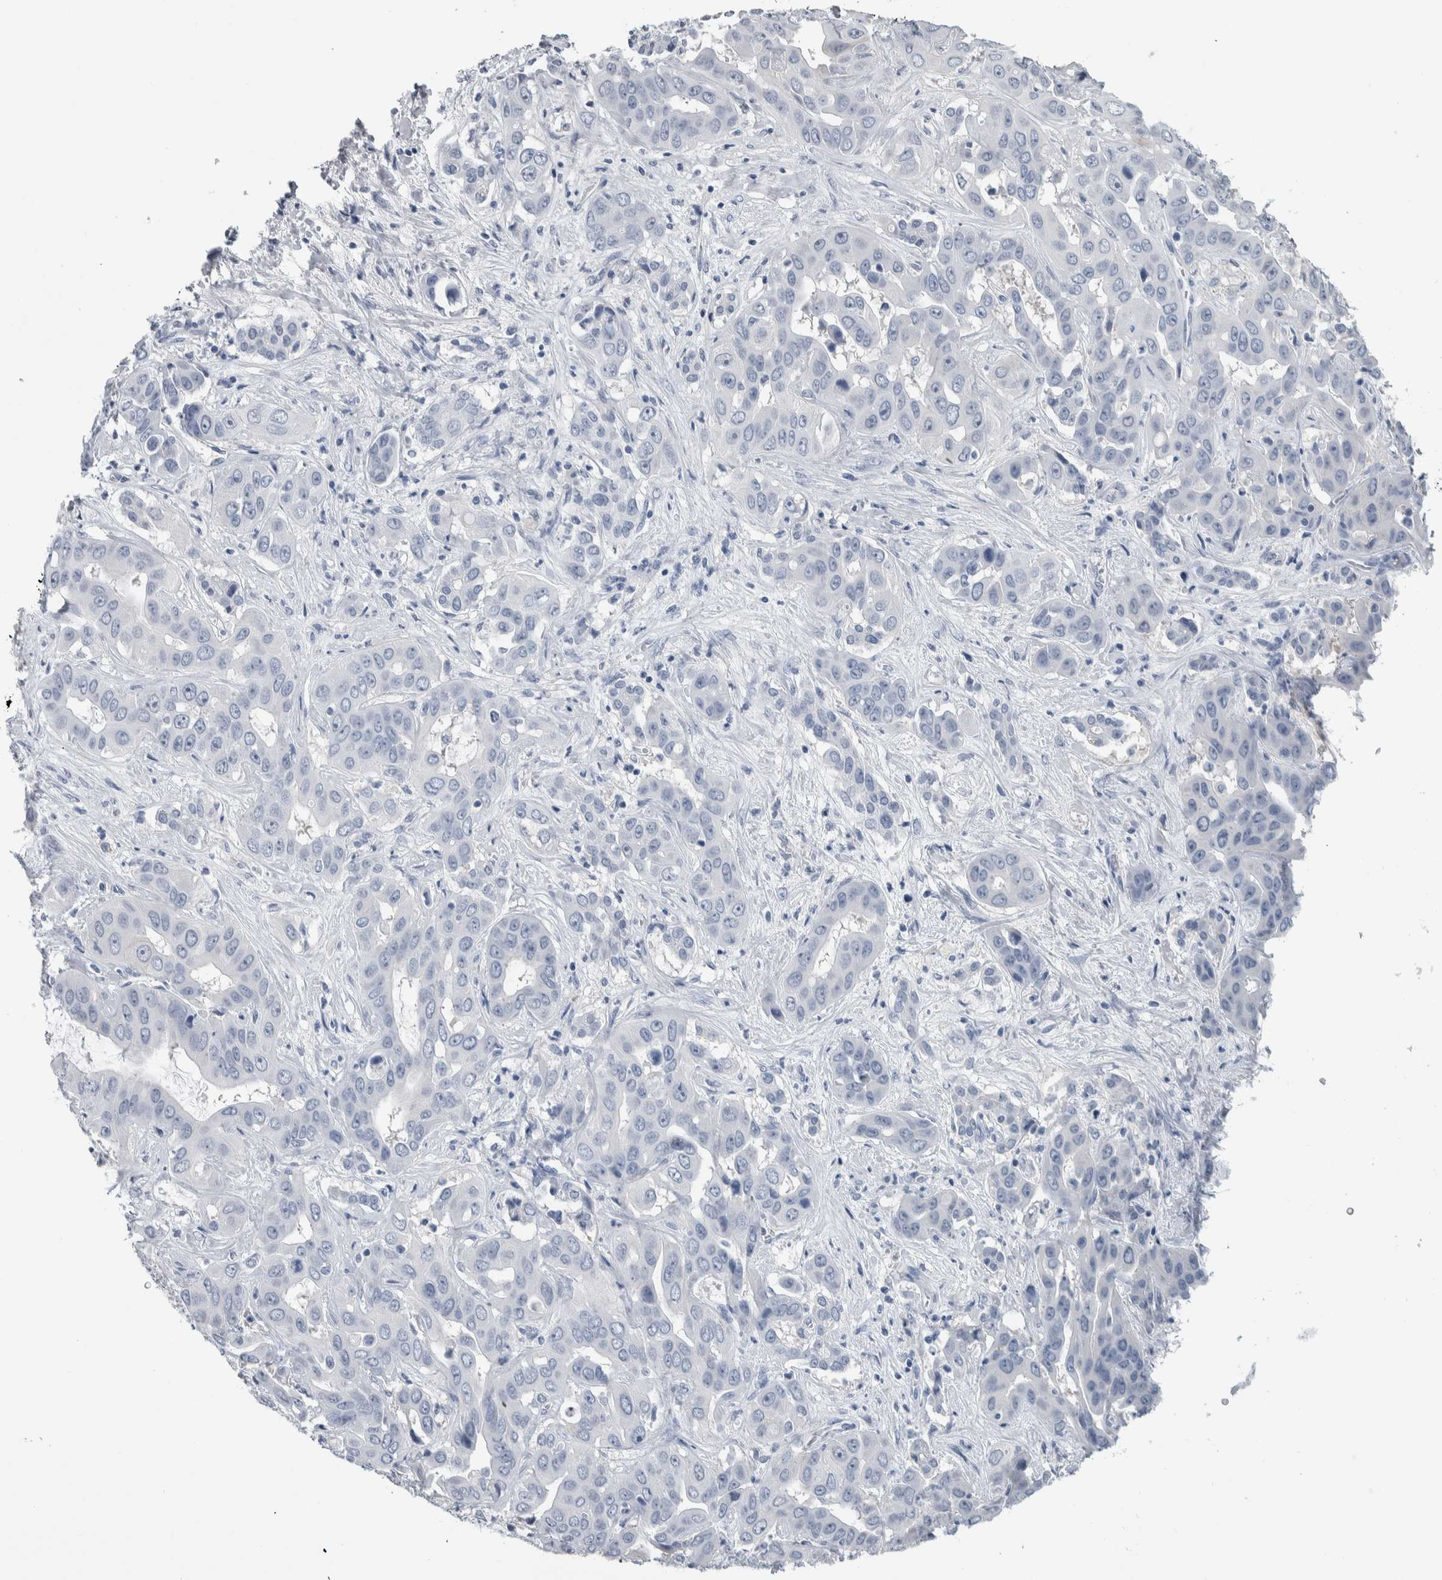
{"staining": {"intensity": "negative", "quantity": "none", "location": "none"}, "tissue": "liver cancer", "cell_type": "Tumor cells", "image_type": "cancer", "snomed": [{"axis": "morphology", "description": "Cholangiocarcinoma"}, {"axis": "topography", "description": "Liver"}], "caption": "Immunohistochemistry photomicrograph of neoplastic tissue: human liver cancer stained with DAB (3,3'-diaminobenzidine) shows no significant protein positivity in tumor cells.", "gene": "CDH17", "patient": {"sex": "female", "age": 52}}